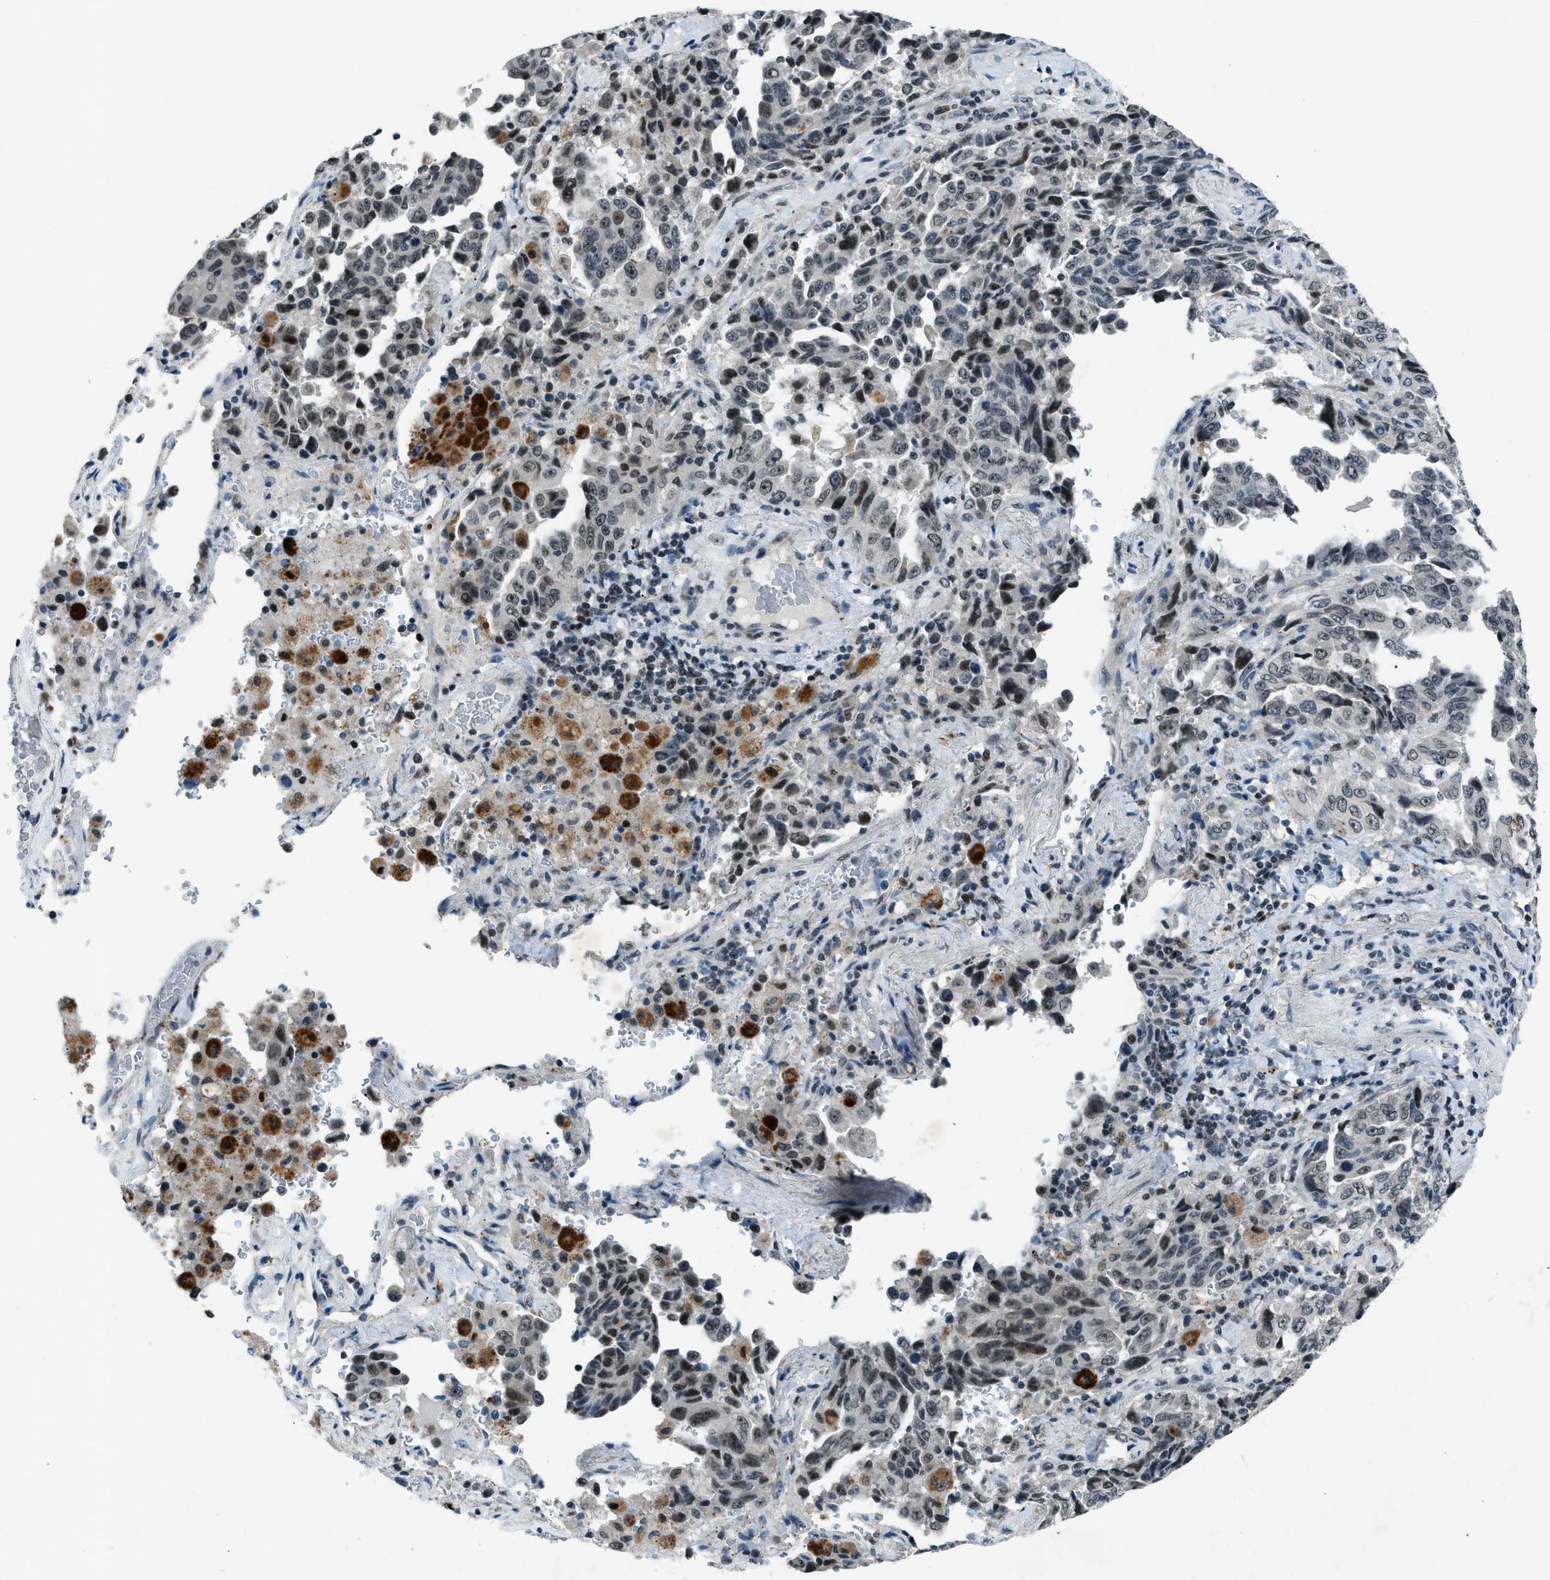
{"staining": {"intensity": "weak", "quantity": "<25%", "location": "nuclear"}, "tissue": "lung cancer", "cell_type": "Tumor cells", "image_type": "cancer", "snomed": [{"axis": "morphology", "description": "Adenocarcinoma, NOS"}, {"axis": "topography", "description": "Lung"}], "caption": "An image of human lung cancer is negative for staining in tumor cells.", "gene": "ADCY1", "patient": {"sex": "female", "age": 51}}